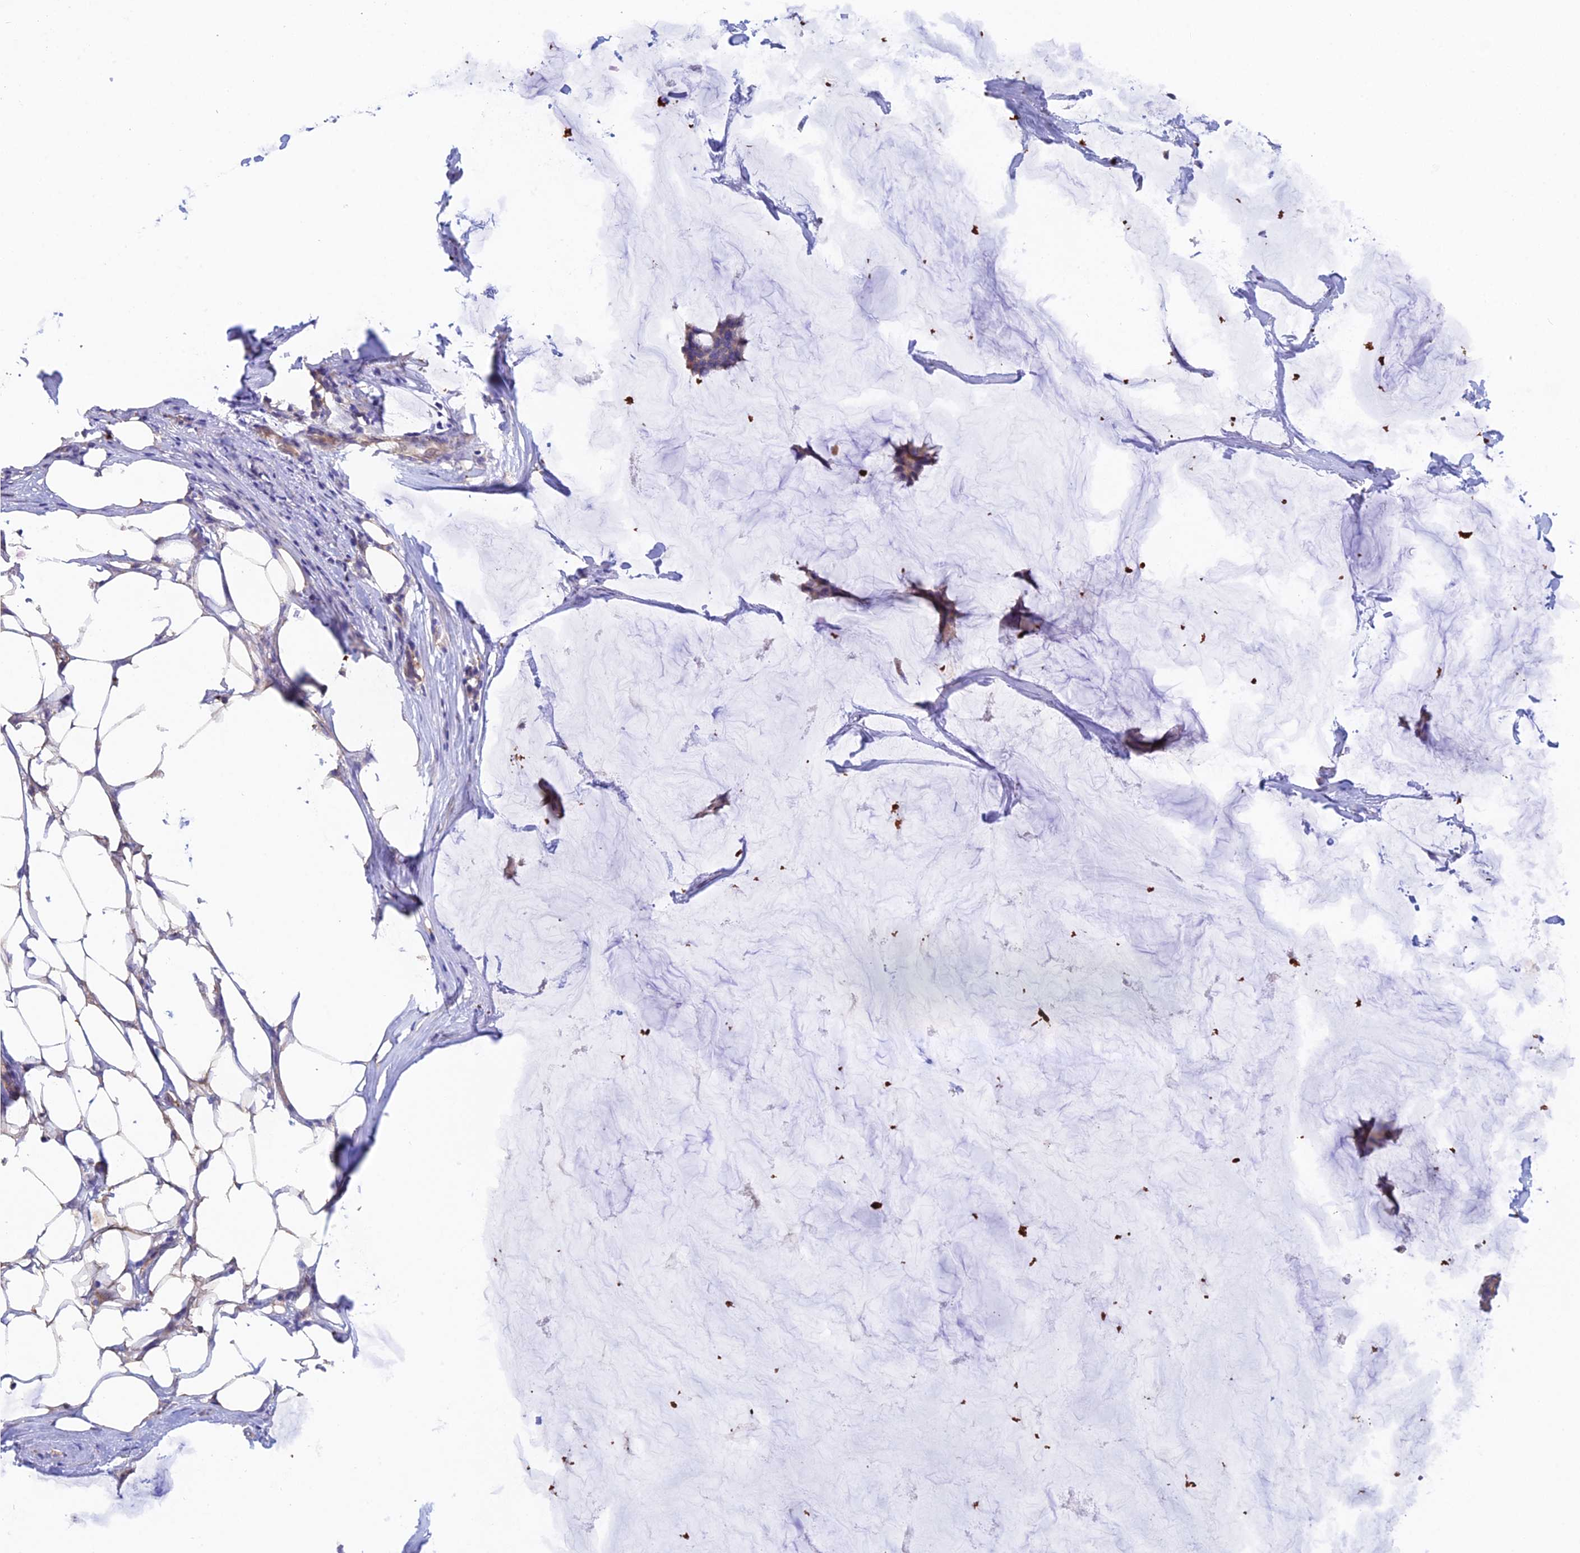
{"staining": {"intensity": "weak", "quantity": "<25%", "location": "cytoplasmic/membranous"}, "tissue": "breast cancer", "cell_type": "Tumor cells", "image_type": "cancer", "snomed": [{"axis": "morphology", "description": "Duct carcinoma"}, {"axis": "topography", "description": "Breast"}], "caption": "Histopathology image shows no protein staining in tumor cells of breast cancer tissue. The staining is performed using DAB (3,3'-diaminobenzidine) brown chromogen with nuclei counter-stained in using hematoxylin.", "gene": "FZR1", "patient": {"sex": "female", "age": 93}}